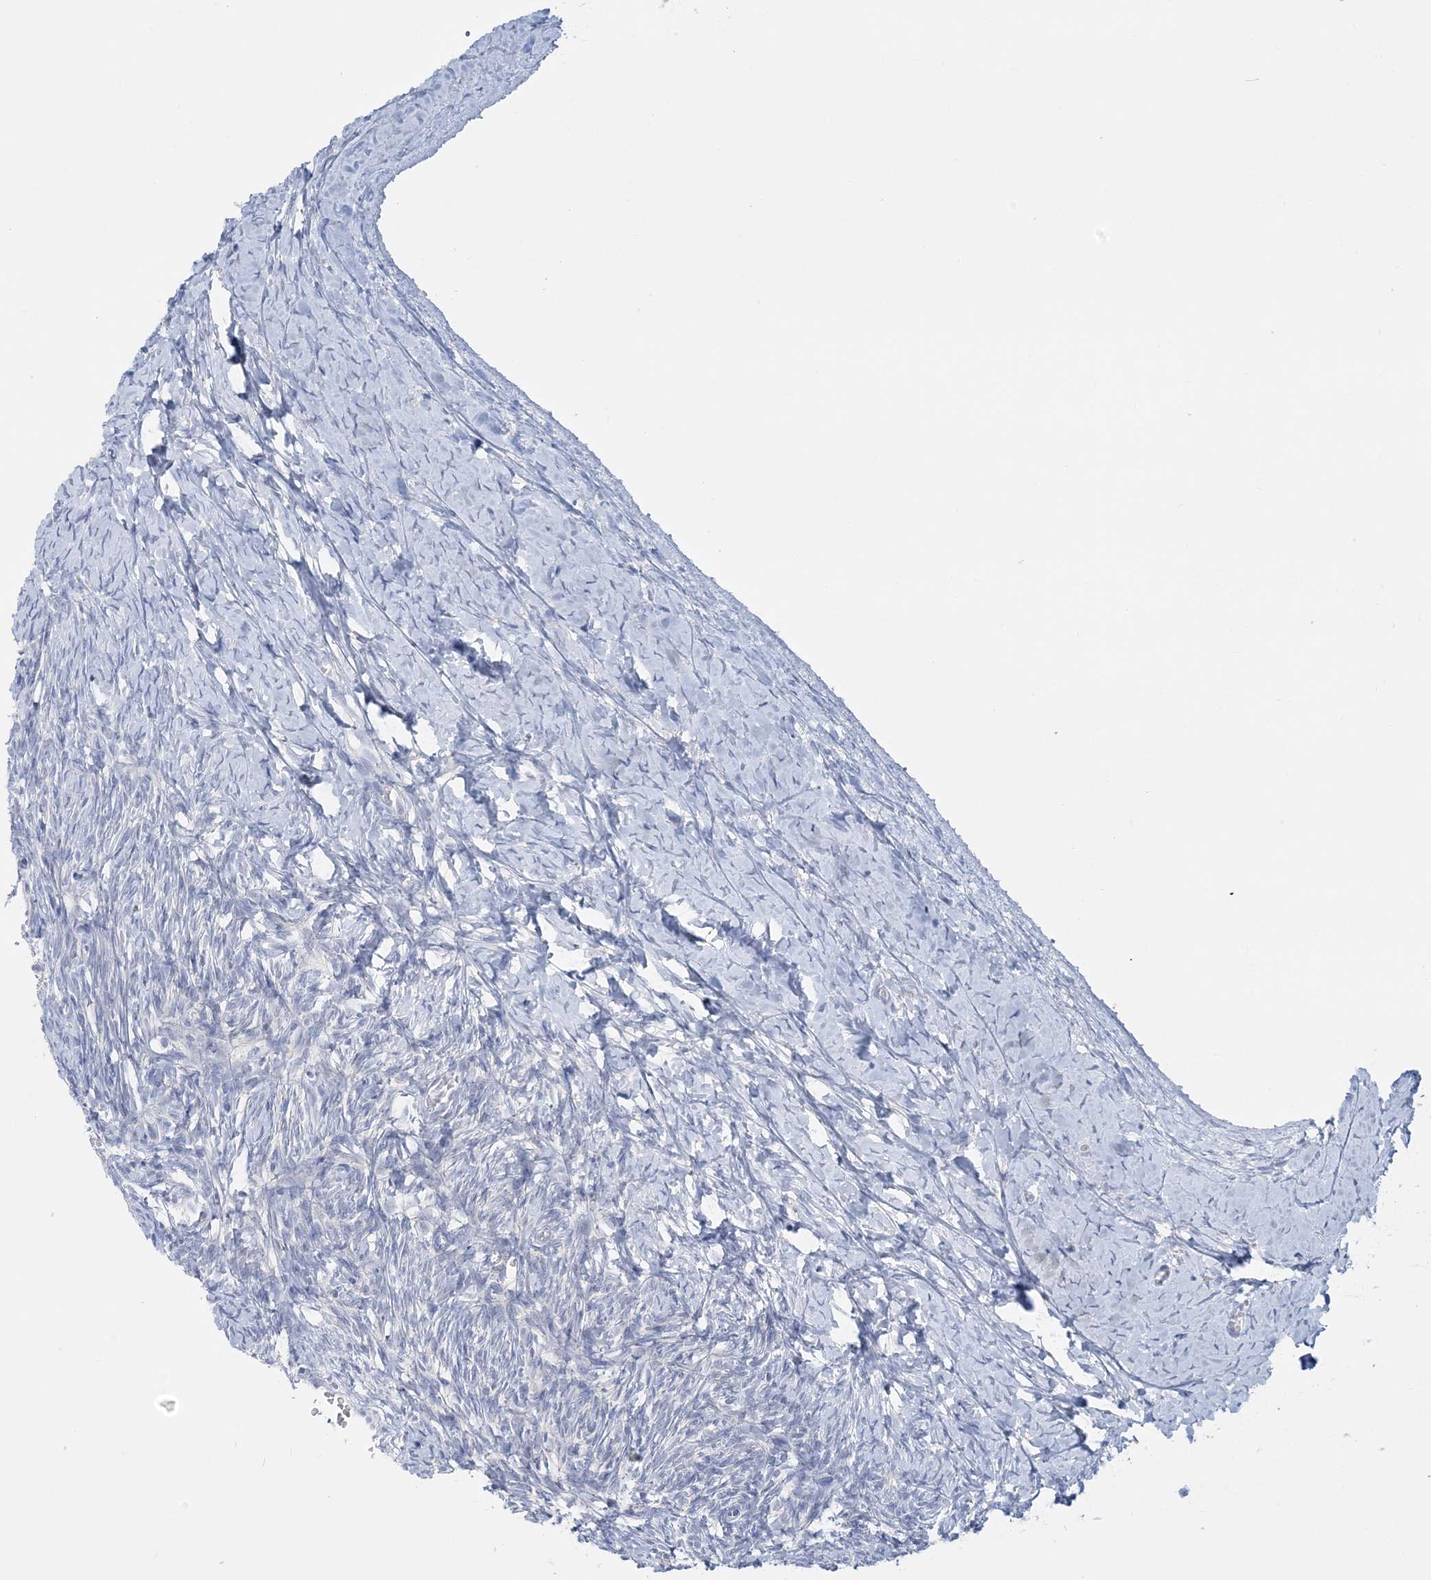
{"staining": {"intensity": "negative", "quantity": "none", "location": "none"}, "tissue": "ovary", "cell_type": "Ovarian stroma cells", "image_type": "normal", "snomed": [{"axis": "morphology", "description": "Normal tissue, NOS"}, {"axis": "morphology", "description": "Developmental malformation"}, {"axis": "topography", "description": "Ovary"}], "caption": "Immunohistochemistry (IHC) histopathology image of benign ovary stained for a protein (brown), which shows no expression in ovarian stroma cells. The staining was performed using DAB to visualize the protein expression in brown, while the nuclei were stained in blue with hematoxylin (Magnification: 20x).", "gene": "ENSG00000288637", "patient": {"sex": "female", "age": 39}}